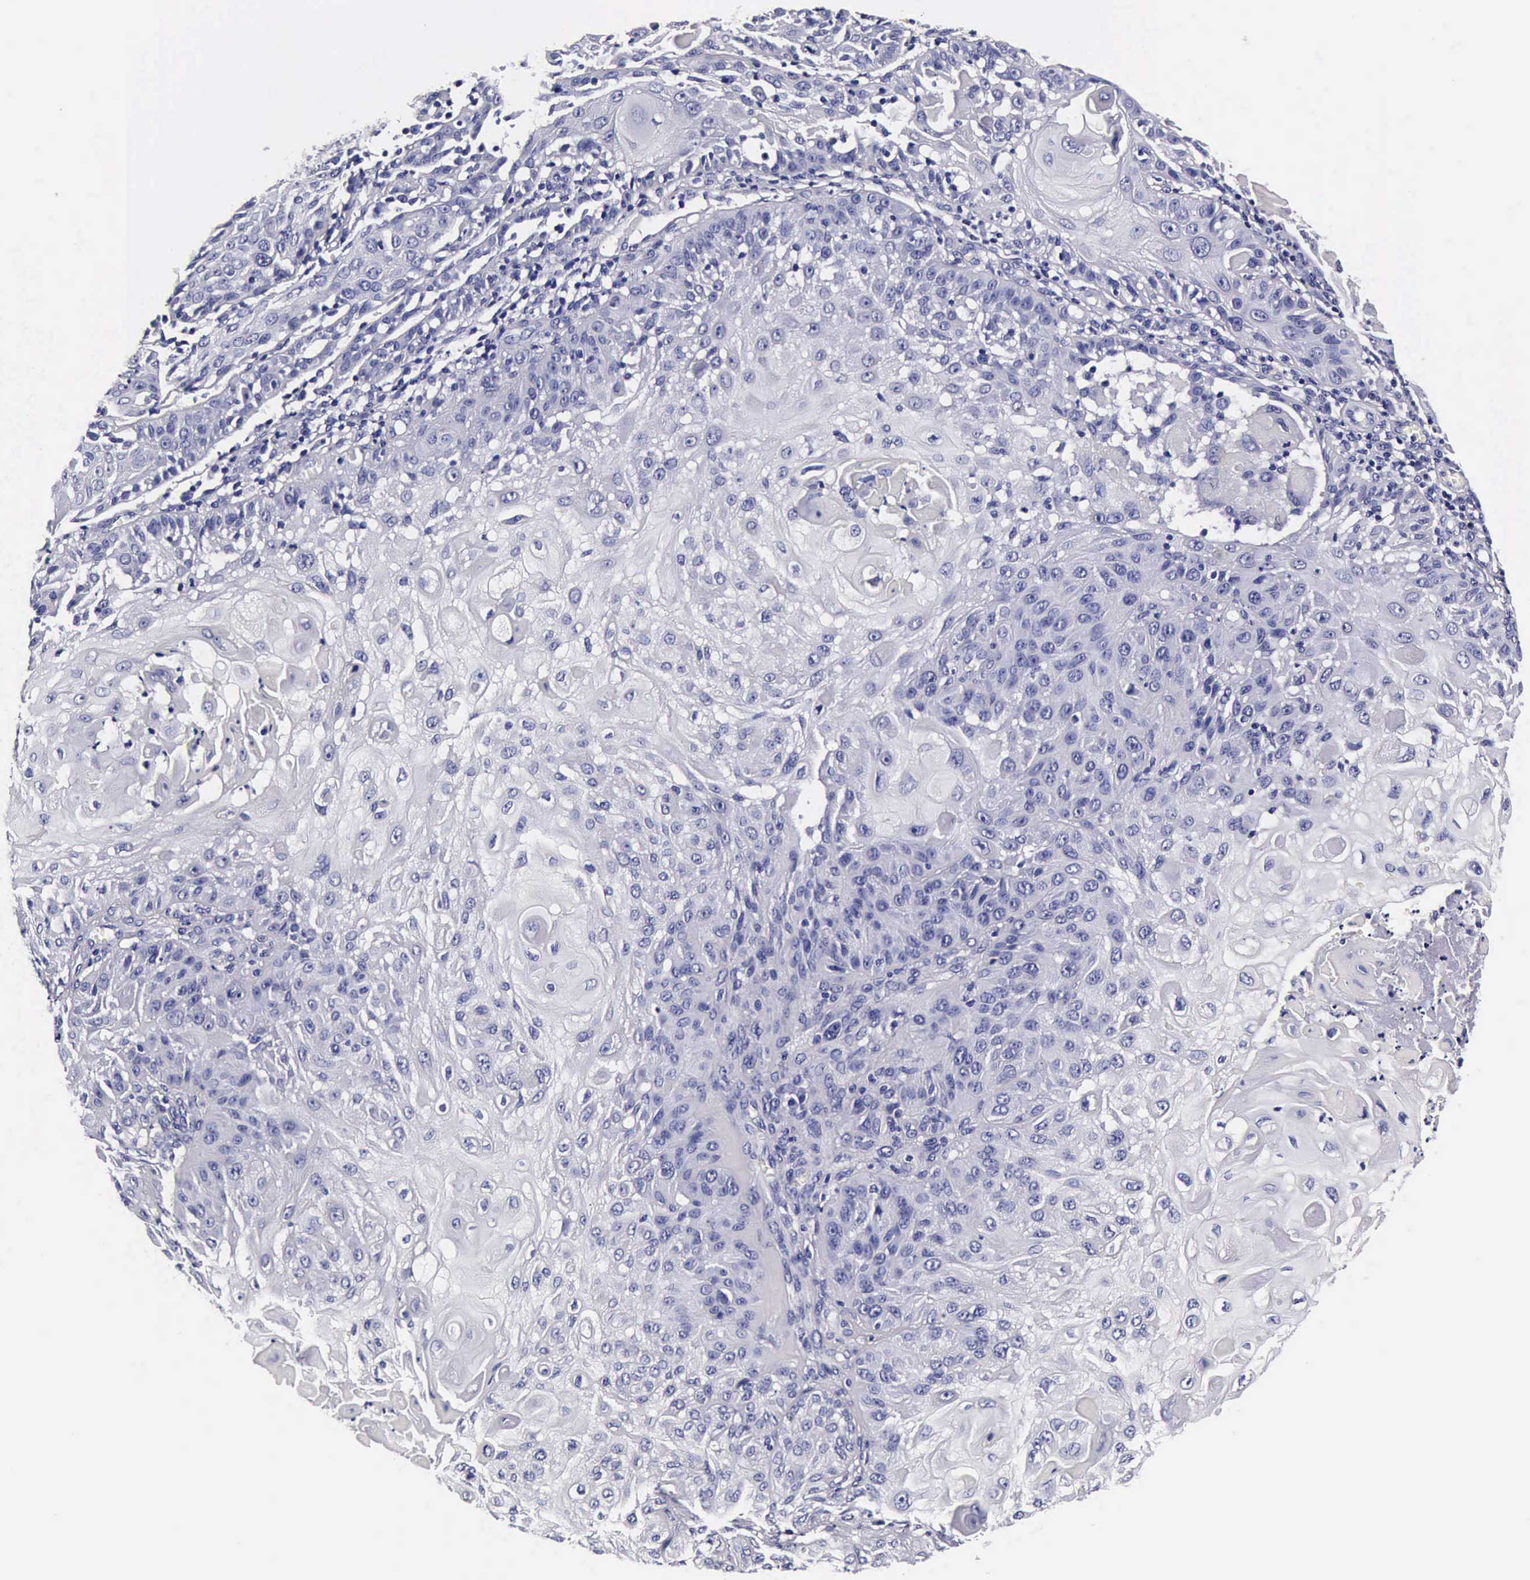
{"staining": {"intensity": "negative", "quantity": "none", "location": "none"}, "tissue": "skin cancer", "cell_type": "Tumor cells", "image_type": "cancer", "snomed": [{"axis": "morphology", "description": "Squamous cell carcinoma, NOS"}, {"axis": "topography", "description": "Skin"}], "caption": "A high-resolution photomicrograph shows immunohistochemistry staining of squamous cell carcinoma (skin), which demonstrates no significant staining in tumor cells.", "gene": "IAPP", "patient": {"sex": "female", "age": 89}}